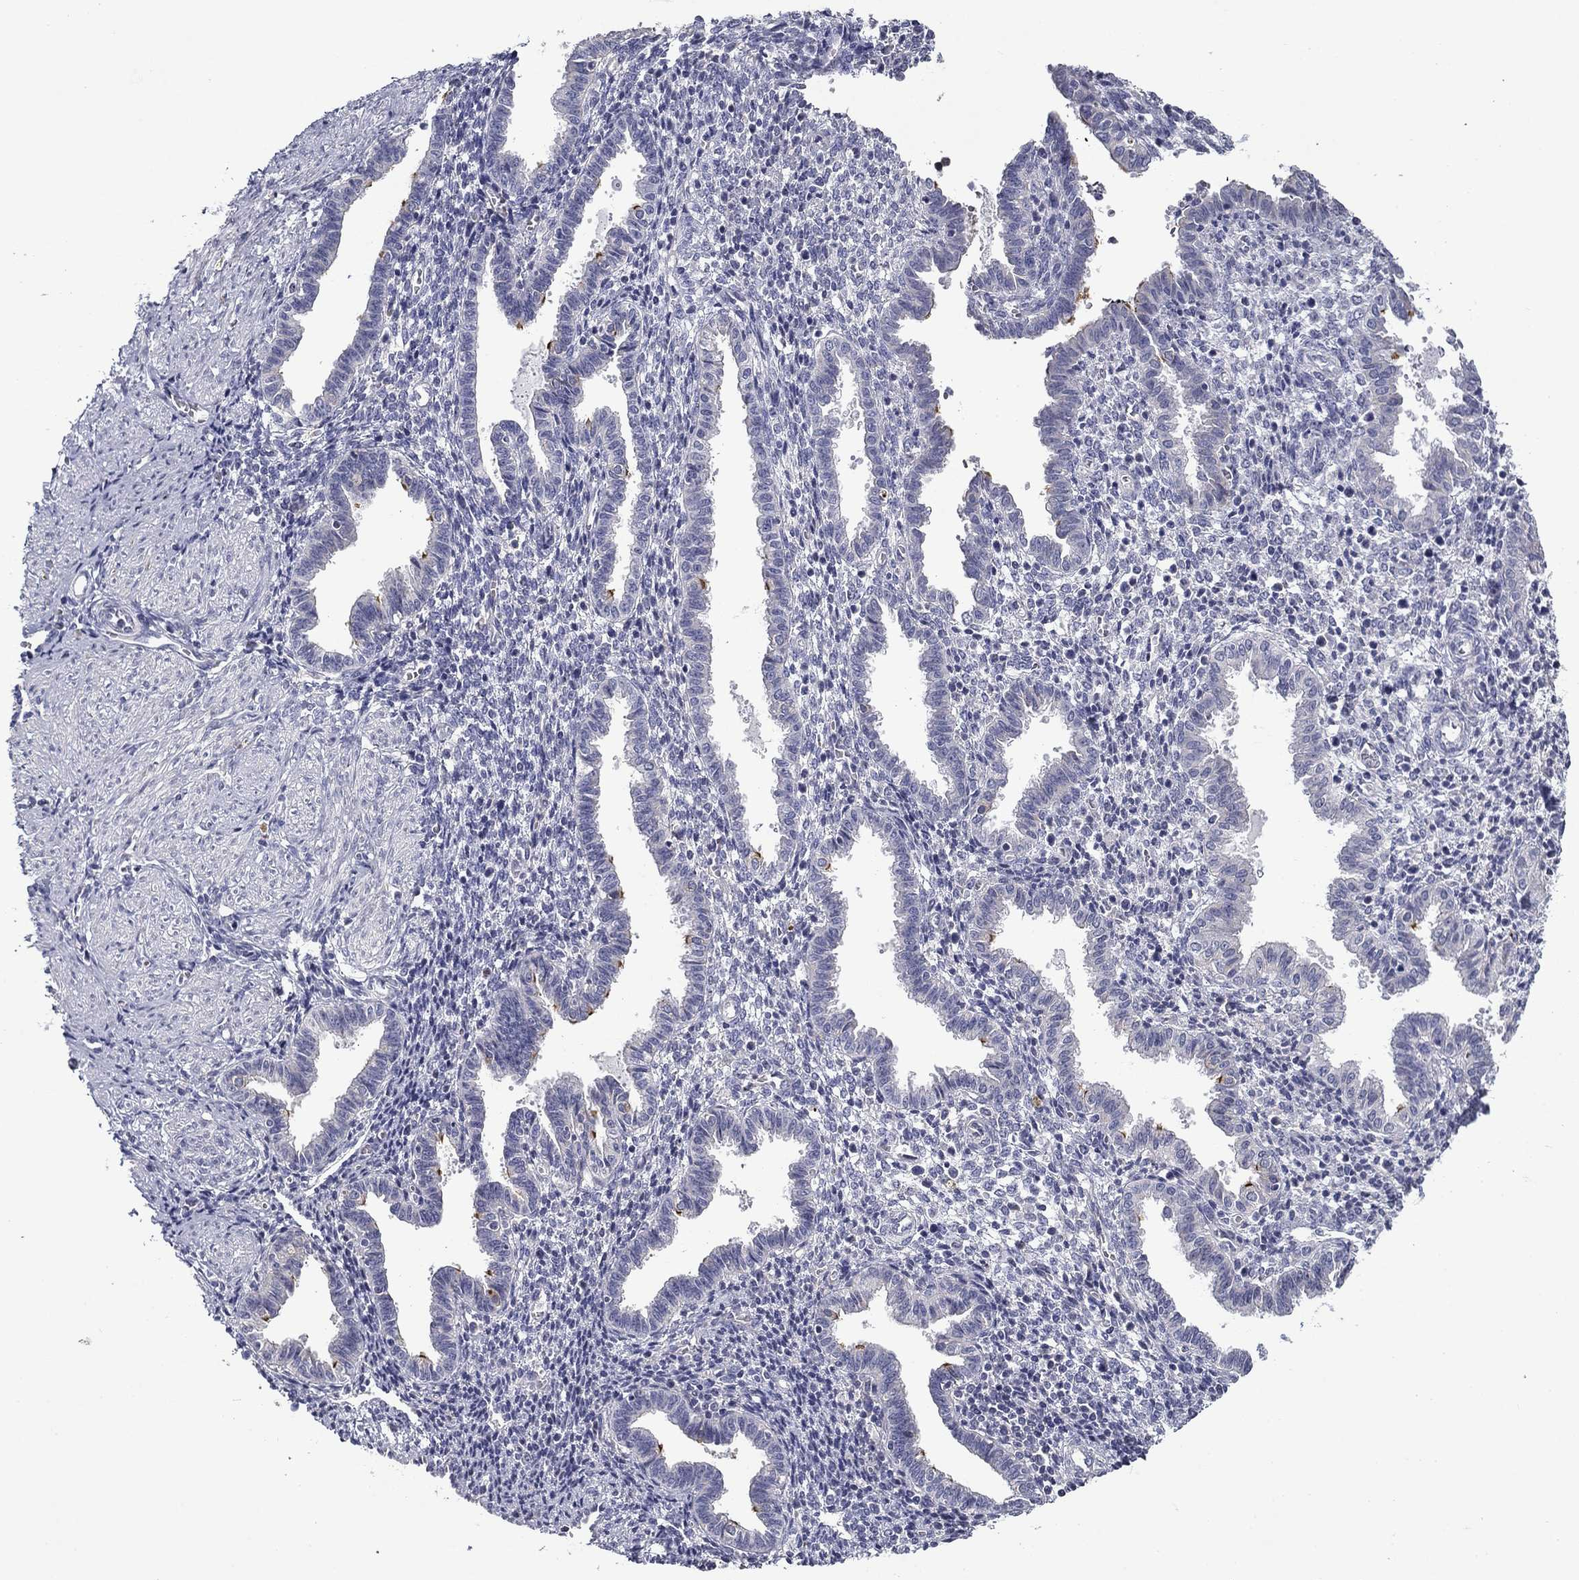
{"staining": {"intensity": "negative", "quantity": "none", "location": "none"}, "tissue": "endometrium", "cell_type": "Cells in endometrial stroma", "image_type": "normal", "snomed": [{"axis": "morphology", "description": "Normal tissue, NOS"}, {"axis": "topography", "description": "Endometrium"}], "caption": "The immunohistochemistry micrograph has no significant expression in cells in endometrial stroma of endometrium. (IHC, brightfield microscopy, high magnification).", "gene": "SPATA7", "patient": {"sex": "female", "age": 37}}